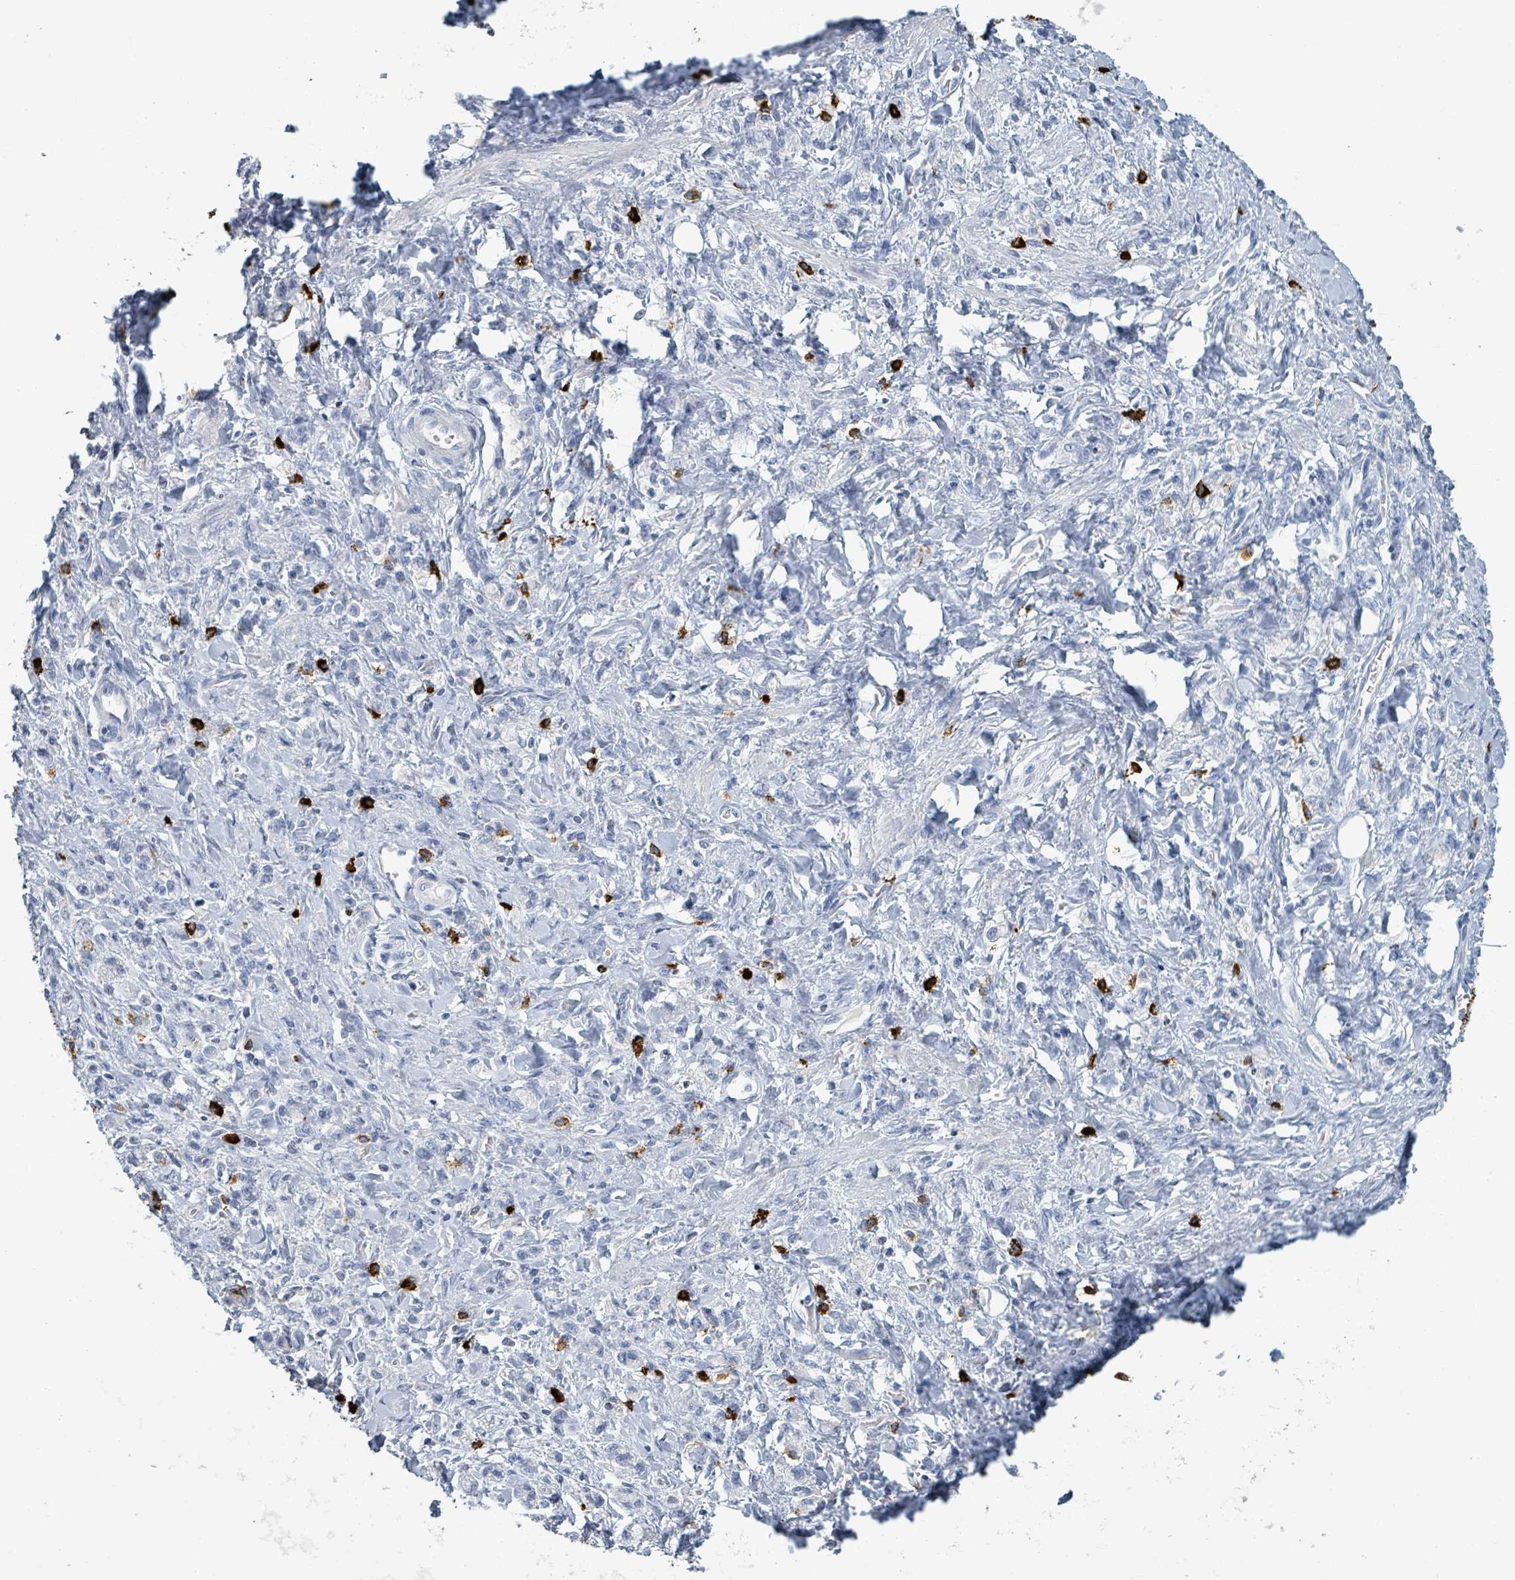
{"staining": {"intensity": "negative", "quantity": "none", "location": "none"}, "tissue": "stomach cancer", "cell_type": "Tumor cells", "image_type": "cancer", "snomed": [{"axis": "morphology", "description": "Adenocarcinoma, NOS"}, {"axis": "topography", "description": "Stomach"}], "caption": "DAB (3,3'-diaminobenzidine) immunohistochemical staining of adenocarcinoma (stomach) reveals no significant expression in tumor cells.", "gene": "VPS13D", "patient": {"sex": "male", "age": 77}}